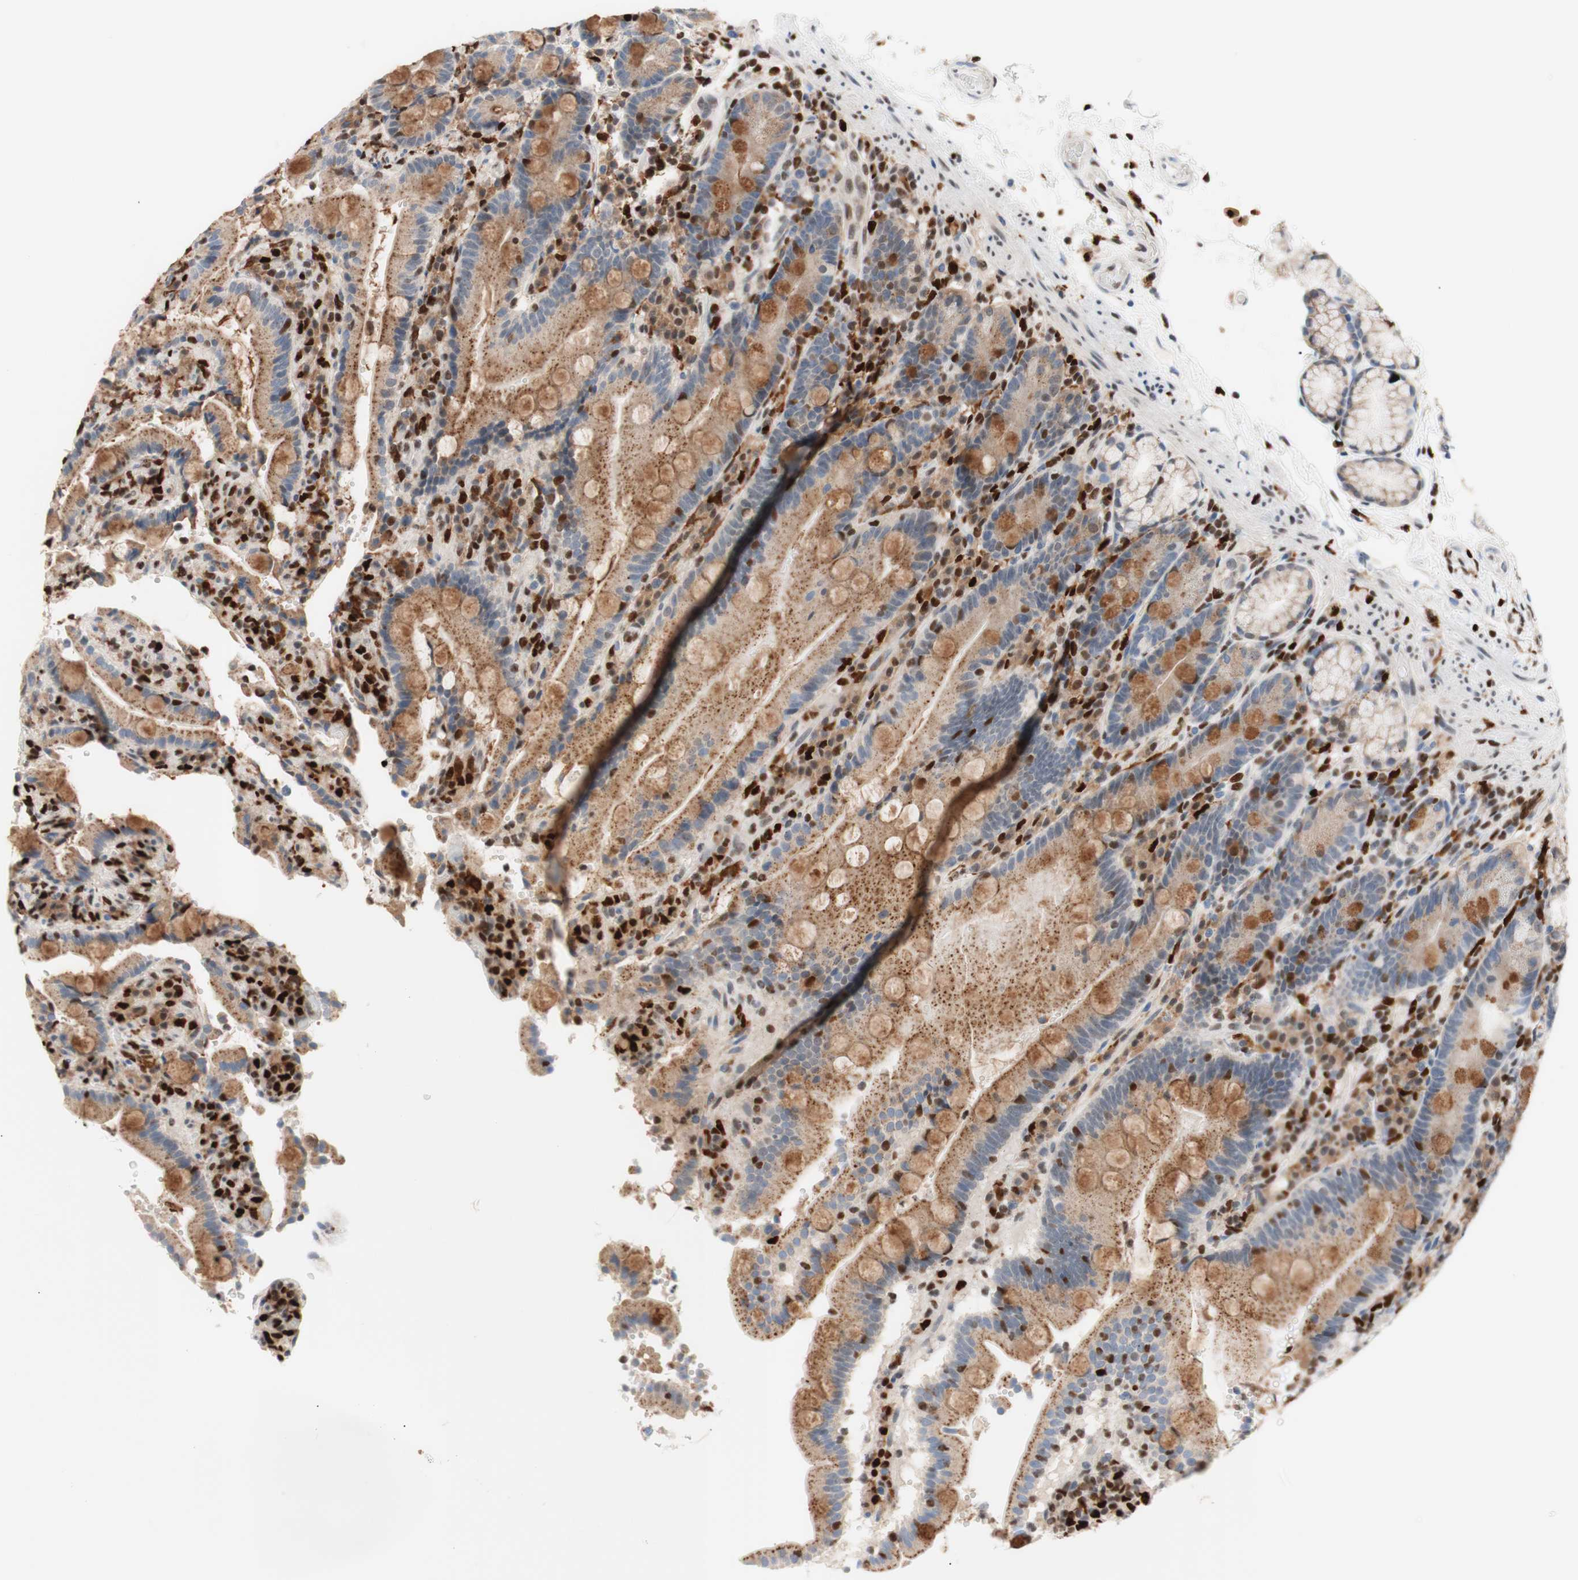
{"staining": {"intensity": "moderate", "quantity": ">75%", "location": "cytoplasmic/membranous"}, "tissue": "duodenum", "cell_type": "Glandular cells", "image_type": "normal", "snomed": [{"axis": "morphology", "description": "Normal tissue, NOS"}, {"axis": "topography", "description": "Small intestine, NOS"}], "caption": "This photomicrograph shows IHC staining of unremarkable human duodenum, with medium moderate cytoplasmic/membranous positivity in about >75% of glandular cells.", "gene": "EED", "patient": {"sex": "female", "age": 71}}